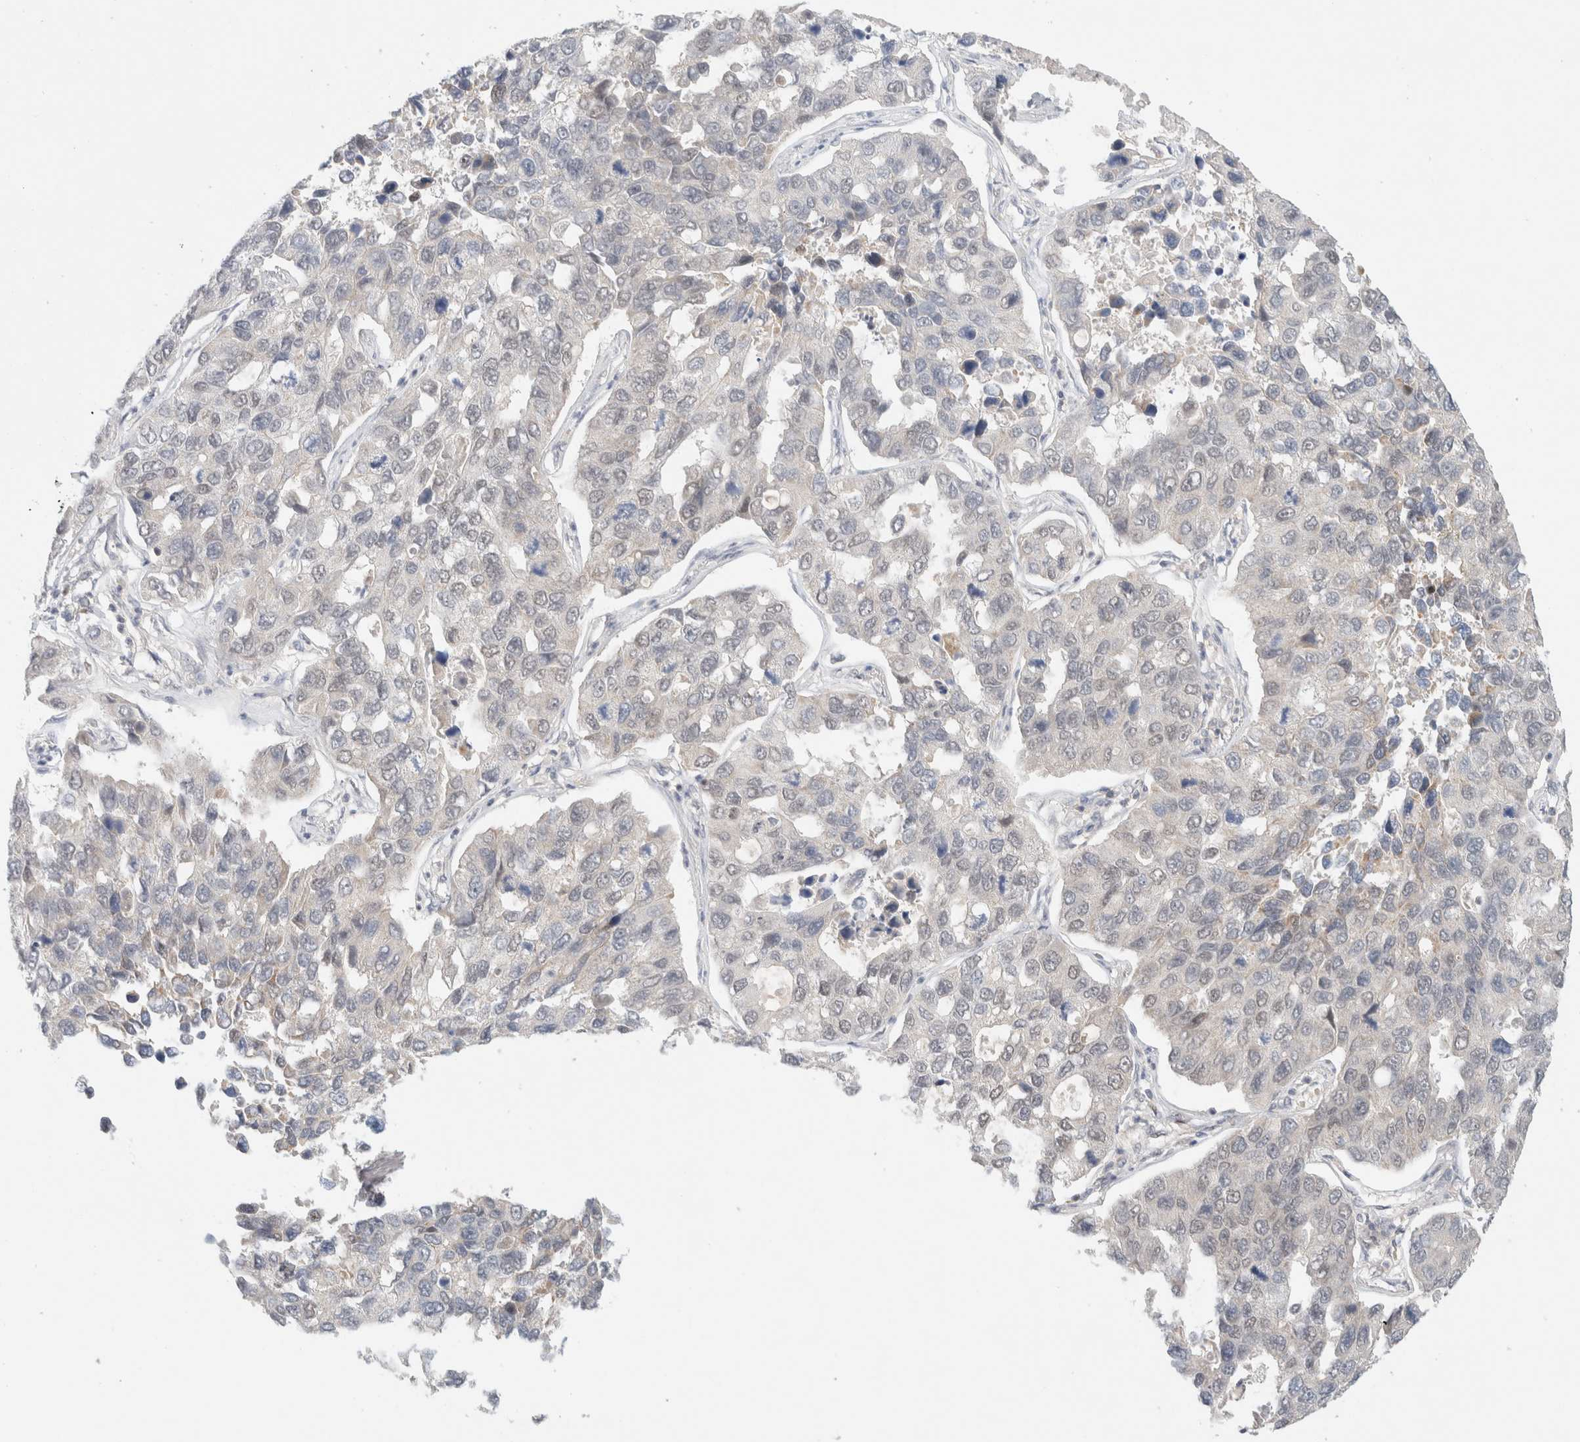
{"staining": {"intensity": "negative", "quantity": "none", "location": "none"}, "tissue": "lung cancer", "cell_type": "Tumor cells", "image_type": "cancer", "snomed": [{"axis": "morphology", "description": "Adenocarcinoma, NOS"}, {"axis": "topography", "description": "Lung"}], "caption": "Histopathology image shows no significant protein positivity in tumor cells of lung cancer. Nuclei are stained in blue.", "gene": "MRM3", "patient": {"sex": "male", "age": 64}}